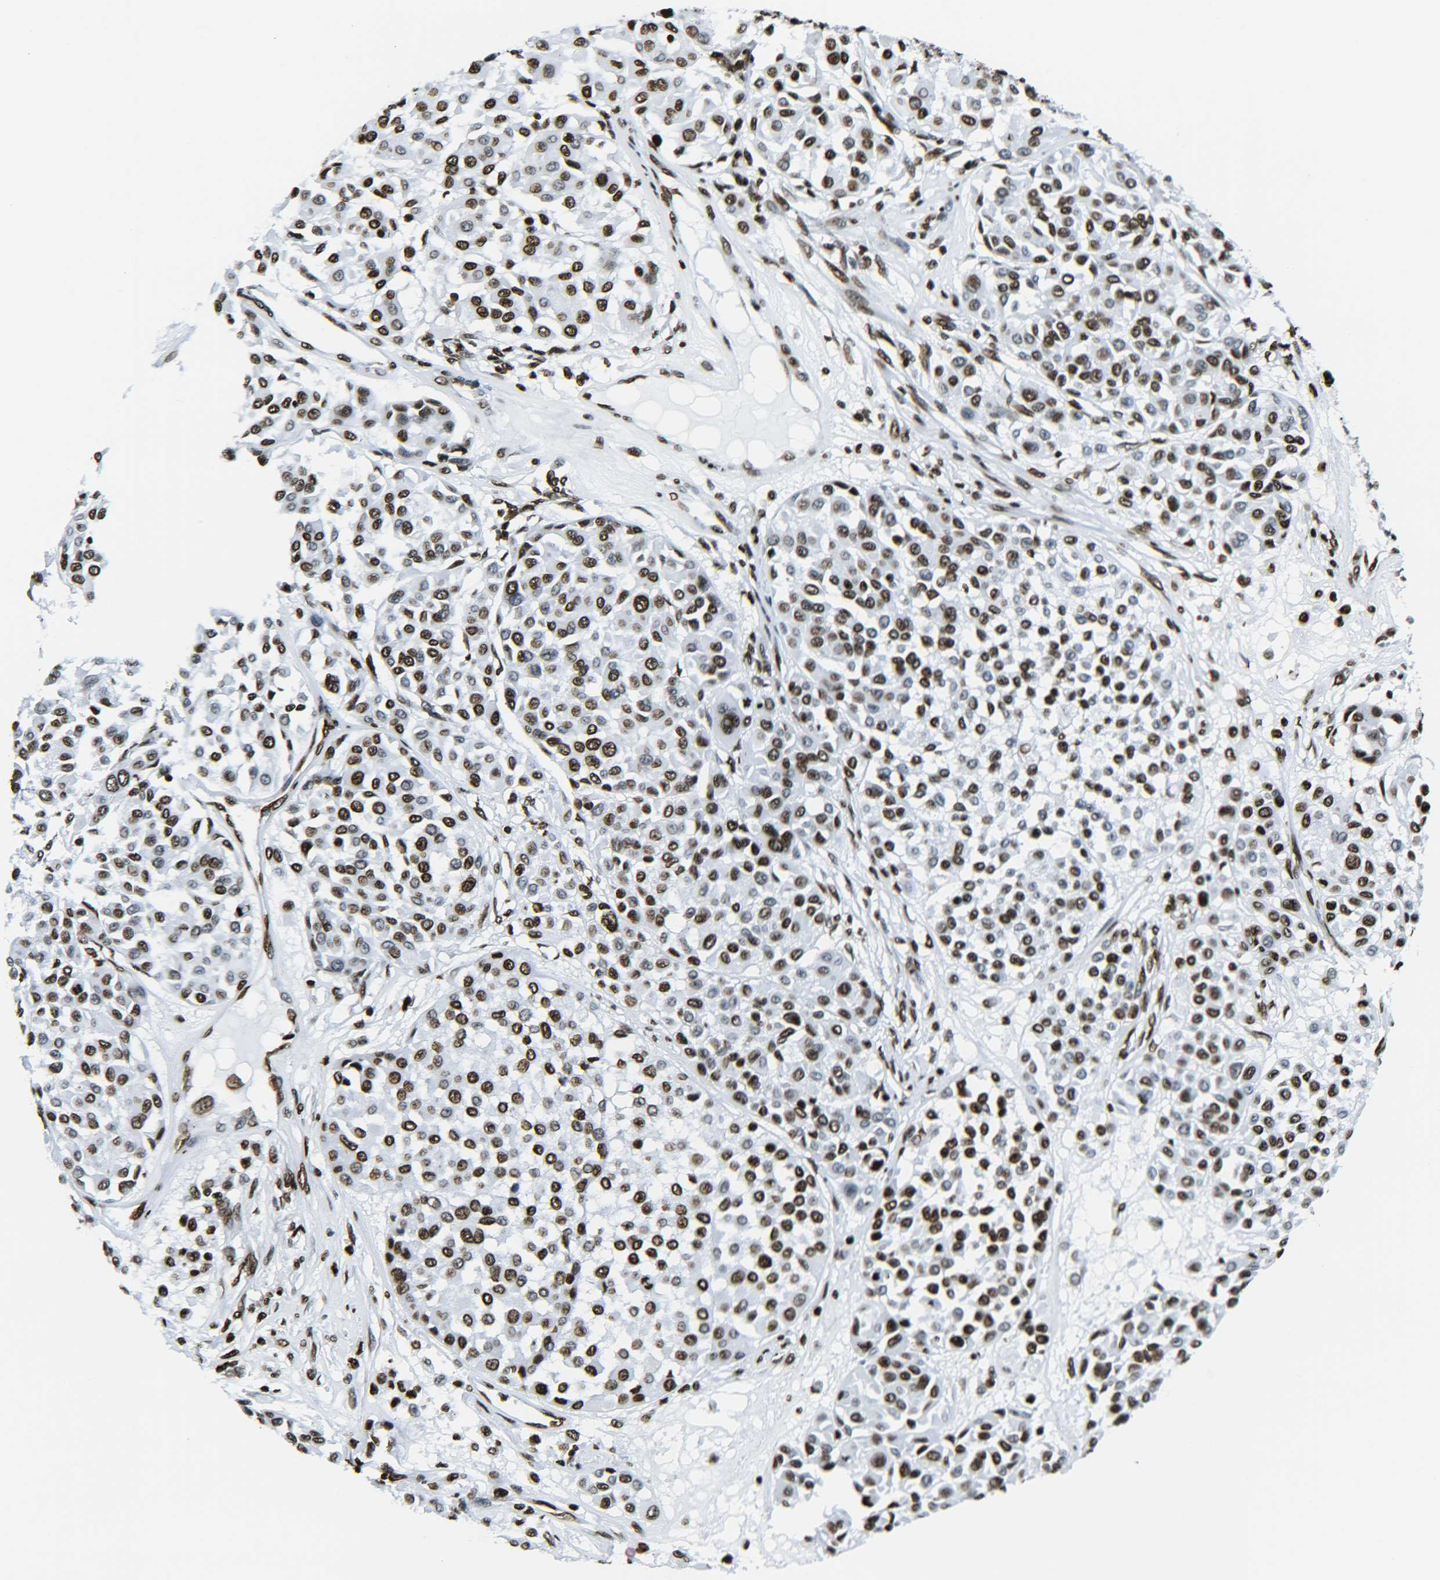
{"staining": {"intensity": "strong", "quantity": ">75%", "location": "nuclear"}, "tissue": "melanoma", "cell_type": "Tumor cells", "image_type": "cancer", "snomed": [{"axis": "morphology", "description": "Malignant melanoma, Metastatic site"}, {"axis": "topography", "description": "Soft tissue"}], "caption": "Human malignant melanoma (metastatic site) stained with a protein marker exhibits strong staining in tumor cells.", "gene": "H2AX", "patient": {"sex": "male", "age": 41}}